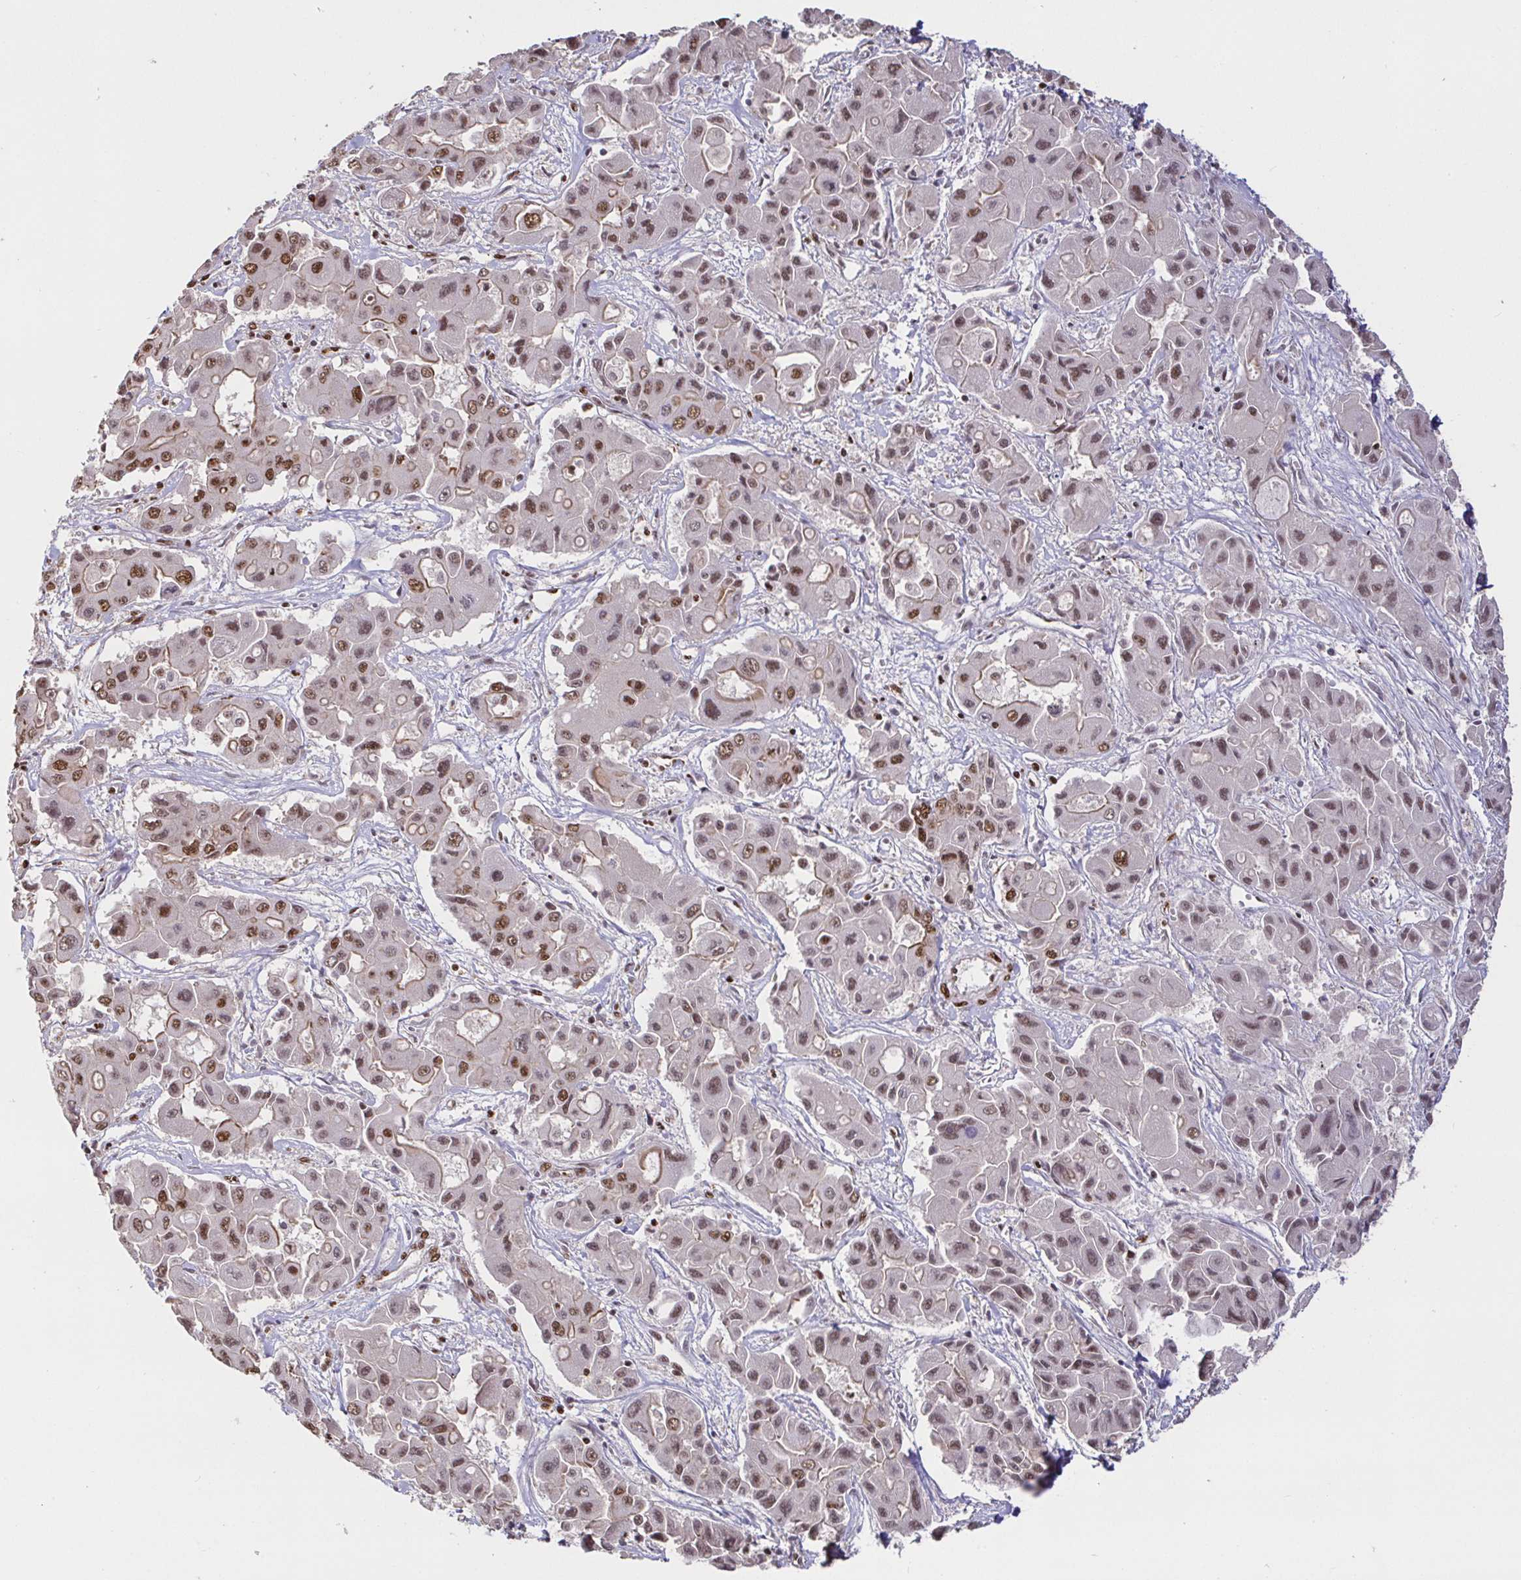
{"staining": {"intensity": "moderate", "quantity": ">75%", "location": "cytoplasmic/membranous,nuclear"}, "tissue": "liver cancer", "cell_type": "Tumor cells", "image_type": "cancer", "snomed": [{"axis": "morphology", "description": "Cholangiocarcinoma"}, {"axis": "topography", "description": "Liver"}], "caption": "This micrograph demonstrates liver cancer stained with immunohistochemistry (IHC) to label a protein in brown. The cytoplasmic/membranous and nuclear of tumor cells show moderate positivity for the protein. Nuclei are counter-stained blue.", "gene": "SP3", "patient": {"sex": "male", "age": 67}}